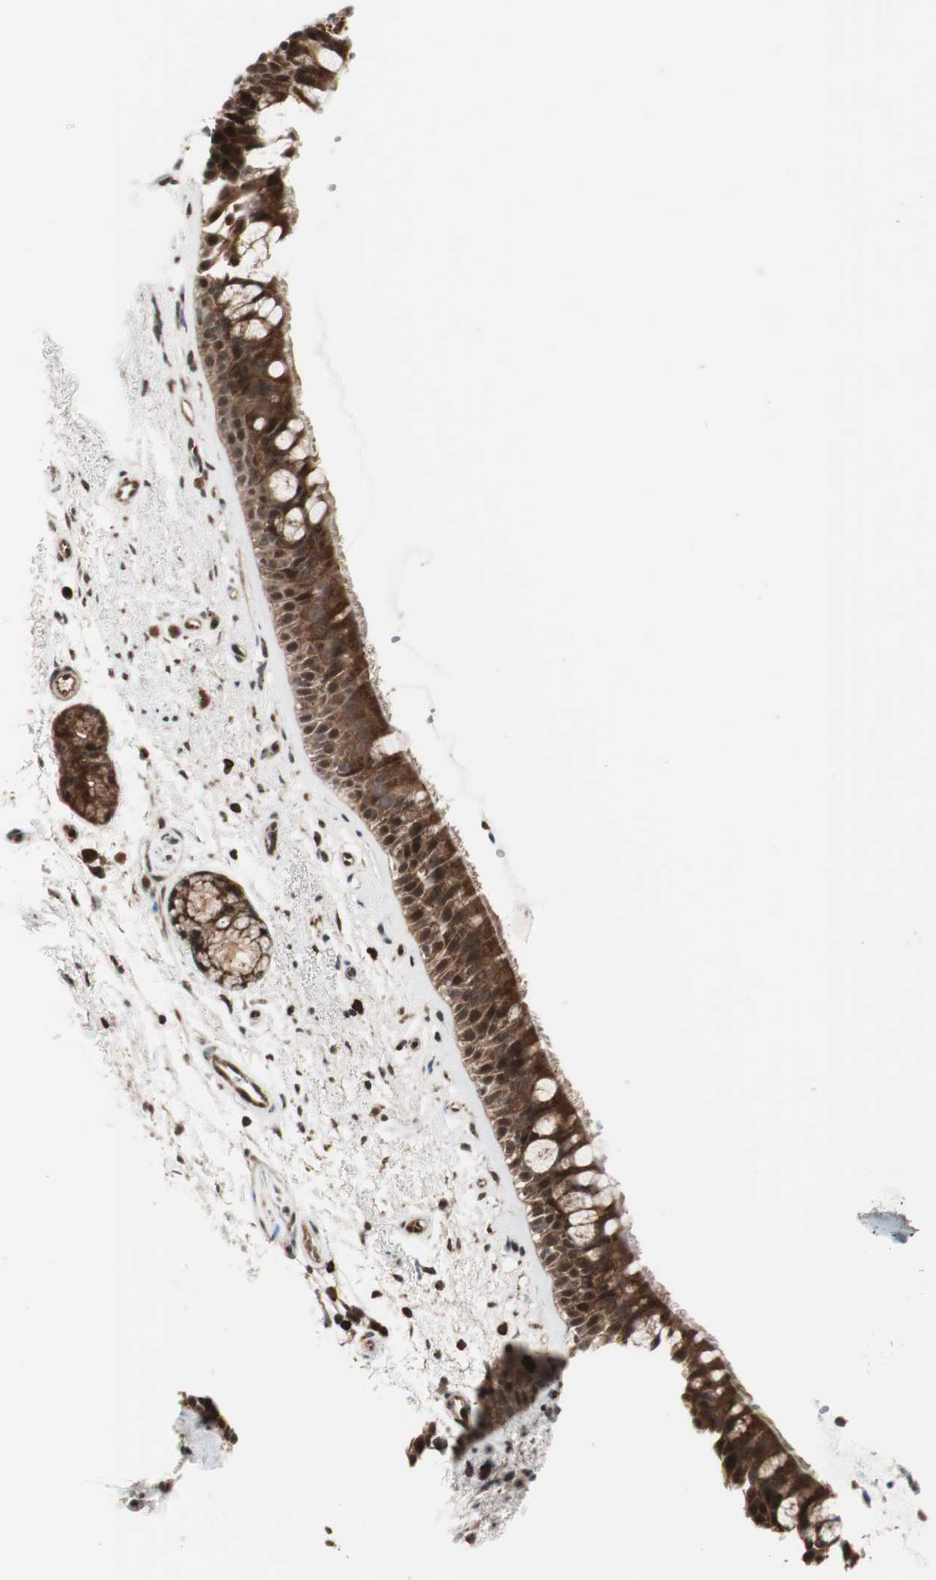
{"staining": {"intensity": "strong", "quantity": ">75%", "location": "cytoplasmic/membranous,nuclear"}, "tissue": "bronchus", "cell_type": "Respiratory epithelial cells", "image_type": "normal", "snomed": [{"axis": "morphology", "description": "Normal tissue, NOS"}, {"axis": "topography", "description": "Bronchus"}], "caption": "This histopathology image exhibits unremarkable bronchus stained with immunohistochemistry to label a protein in brown. The cytoplasmic/membranous,nuclear of respiratory epithelial cells show strong positivity for the protein. Nuclei are counter-stained blue.", "gene": "PRKG2", "patient": {"sex": "female", "age": 54}}